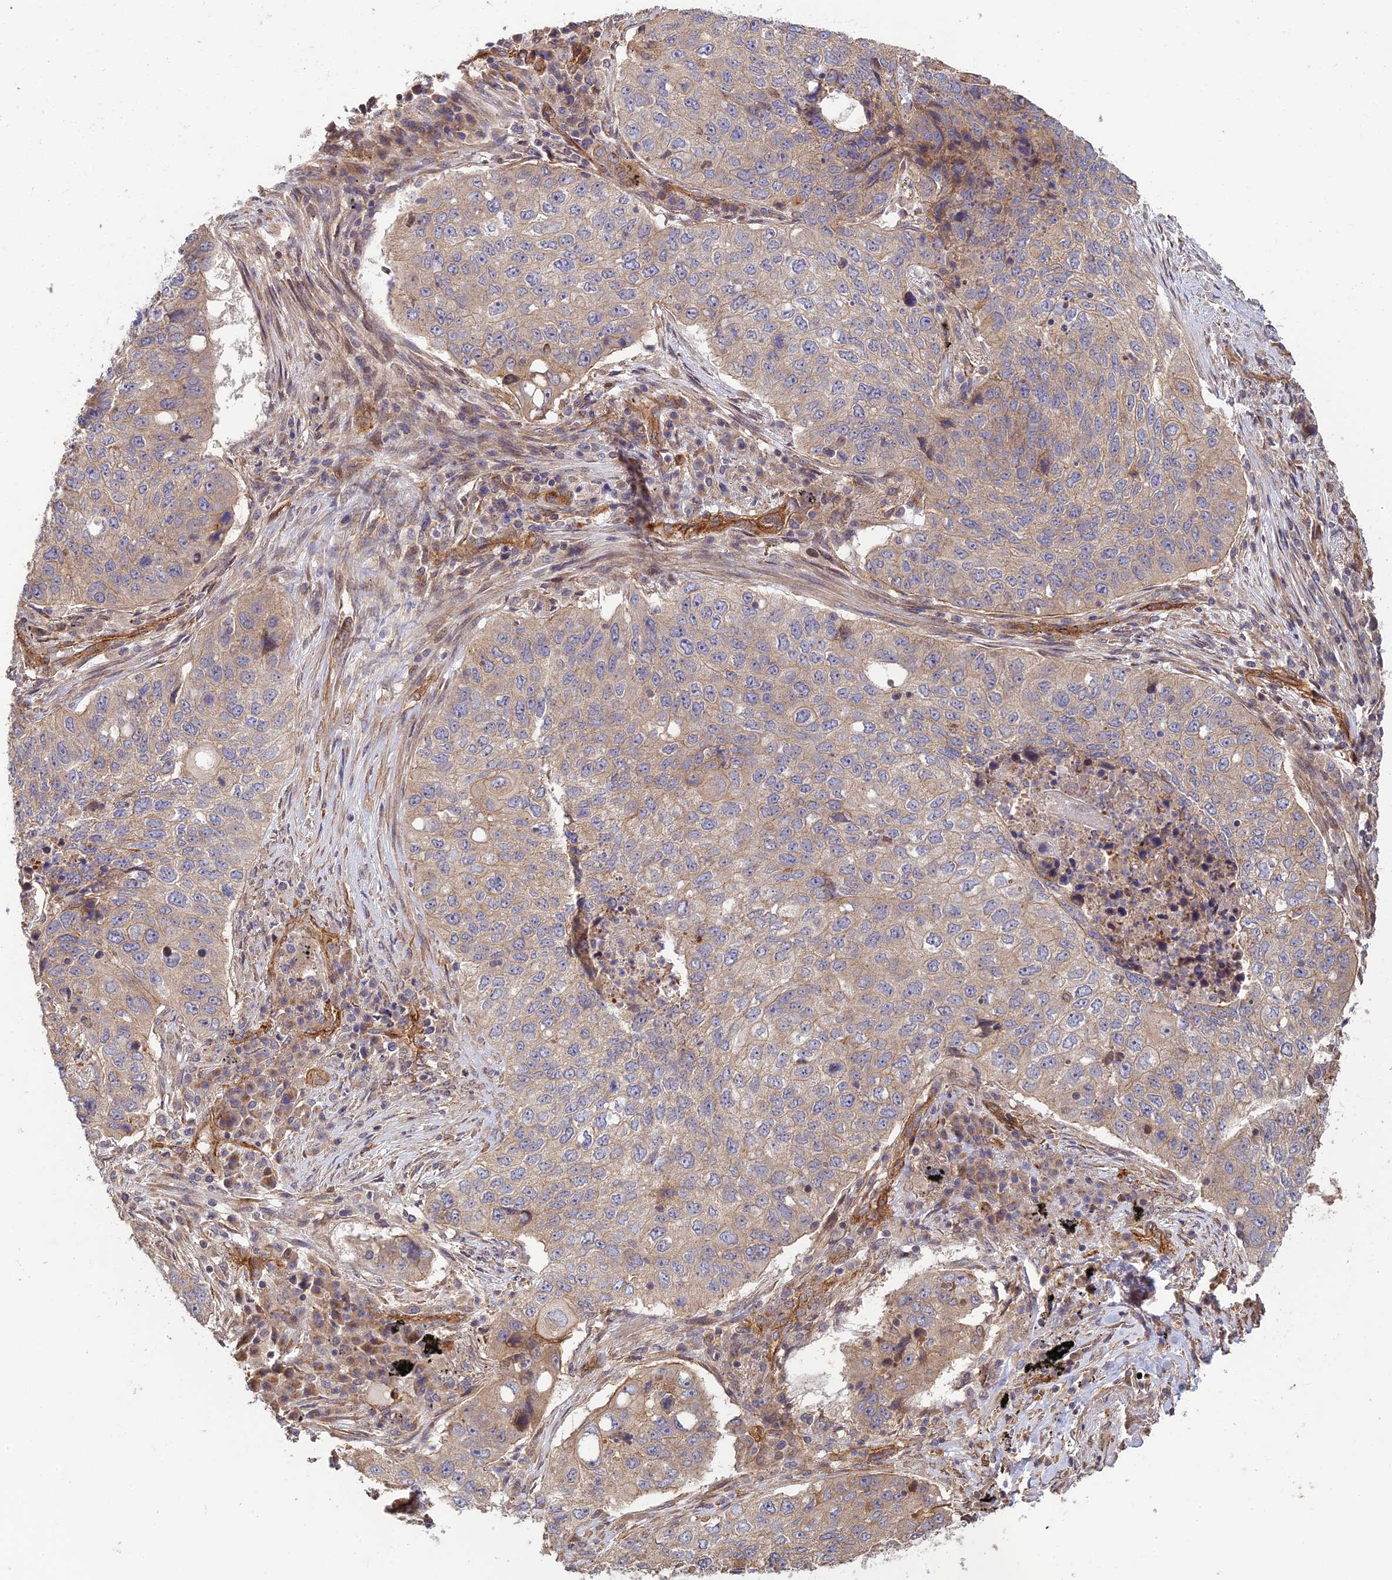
{"staining": {"intensity": "weak", "quantity": "25%-75%", "location": "cytoplasmic/membranous"}, "tissue": "lung cancer", "cell_type": "Tumor cells", "image_type": "cancer", "snomed": [{"axis": "morphology", "description": "Squamous cell carcinoma, NOS"}, {"axis": "topography", "description": "Lung"}], "caption": "IHC of human lung squamous cell carcinoma displays low levels of weak cytoplasmic/membranous staining in approximately 25%-75% of tumor cells.", "gene": "HOMER2", "patient": {"sex": "female", "age": 63}}